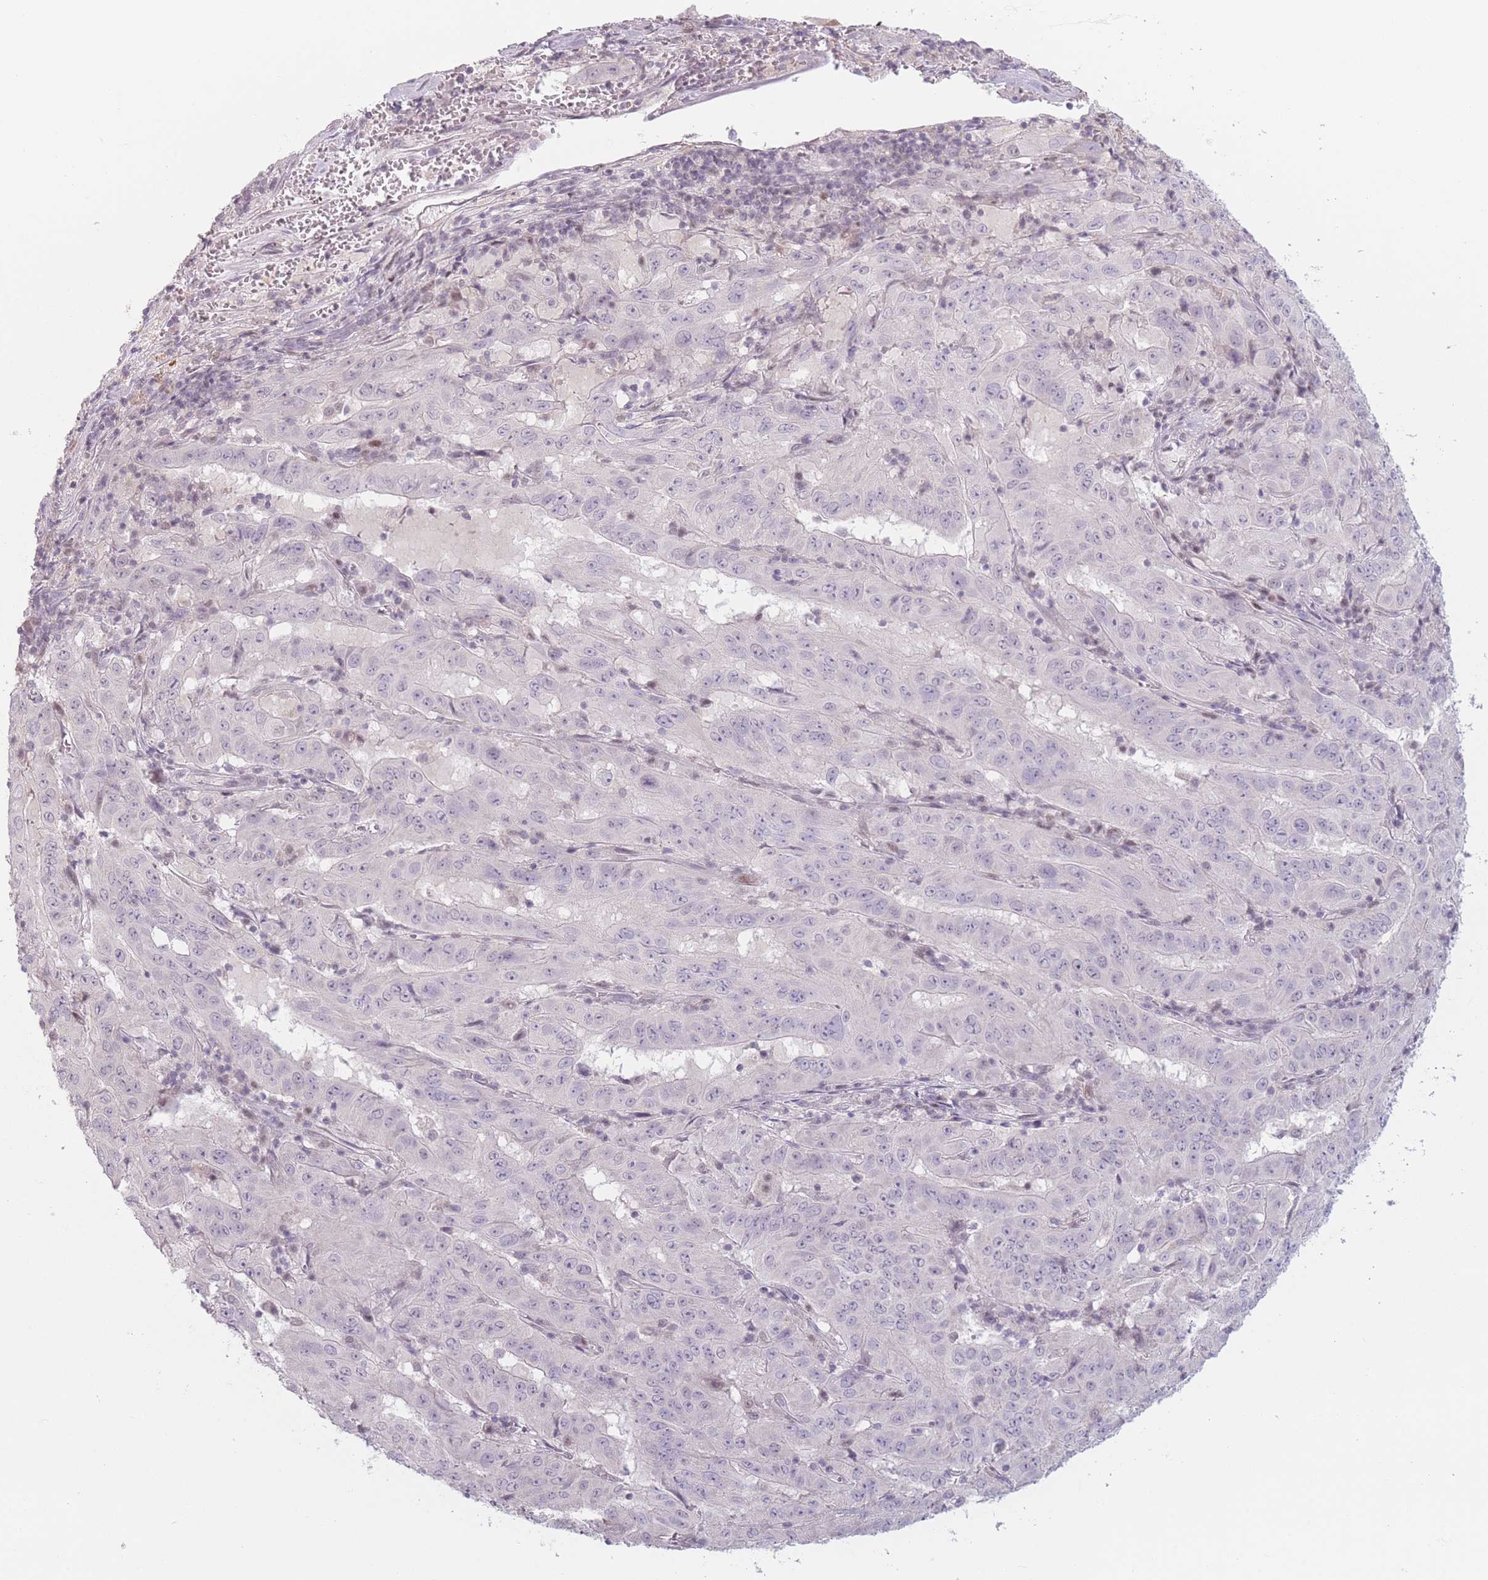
{"staining": {"intensity": "negative", "quantity": "none", "location": "none"}, "tissue": "pancreatic cancer", "cell_type": "Tumor cells", "image_type": "cancer", "snomed": [{"axis": "morphology", "description": "Adenocarcinoma, NOS"}, {"axis": "topography", "description": "Pancreas"}], "caption": "Tumor cells show no significant protein expression in pancreatic adenocarcinoma.", "gene": "OR10C1", "patient": {"sex": "male", "age": 63}}